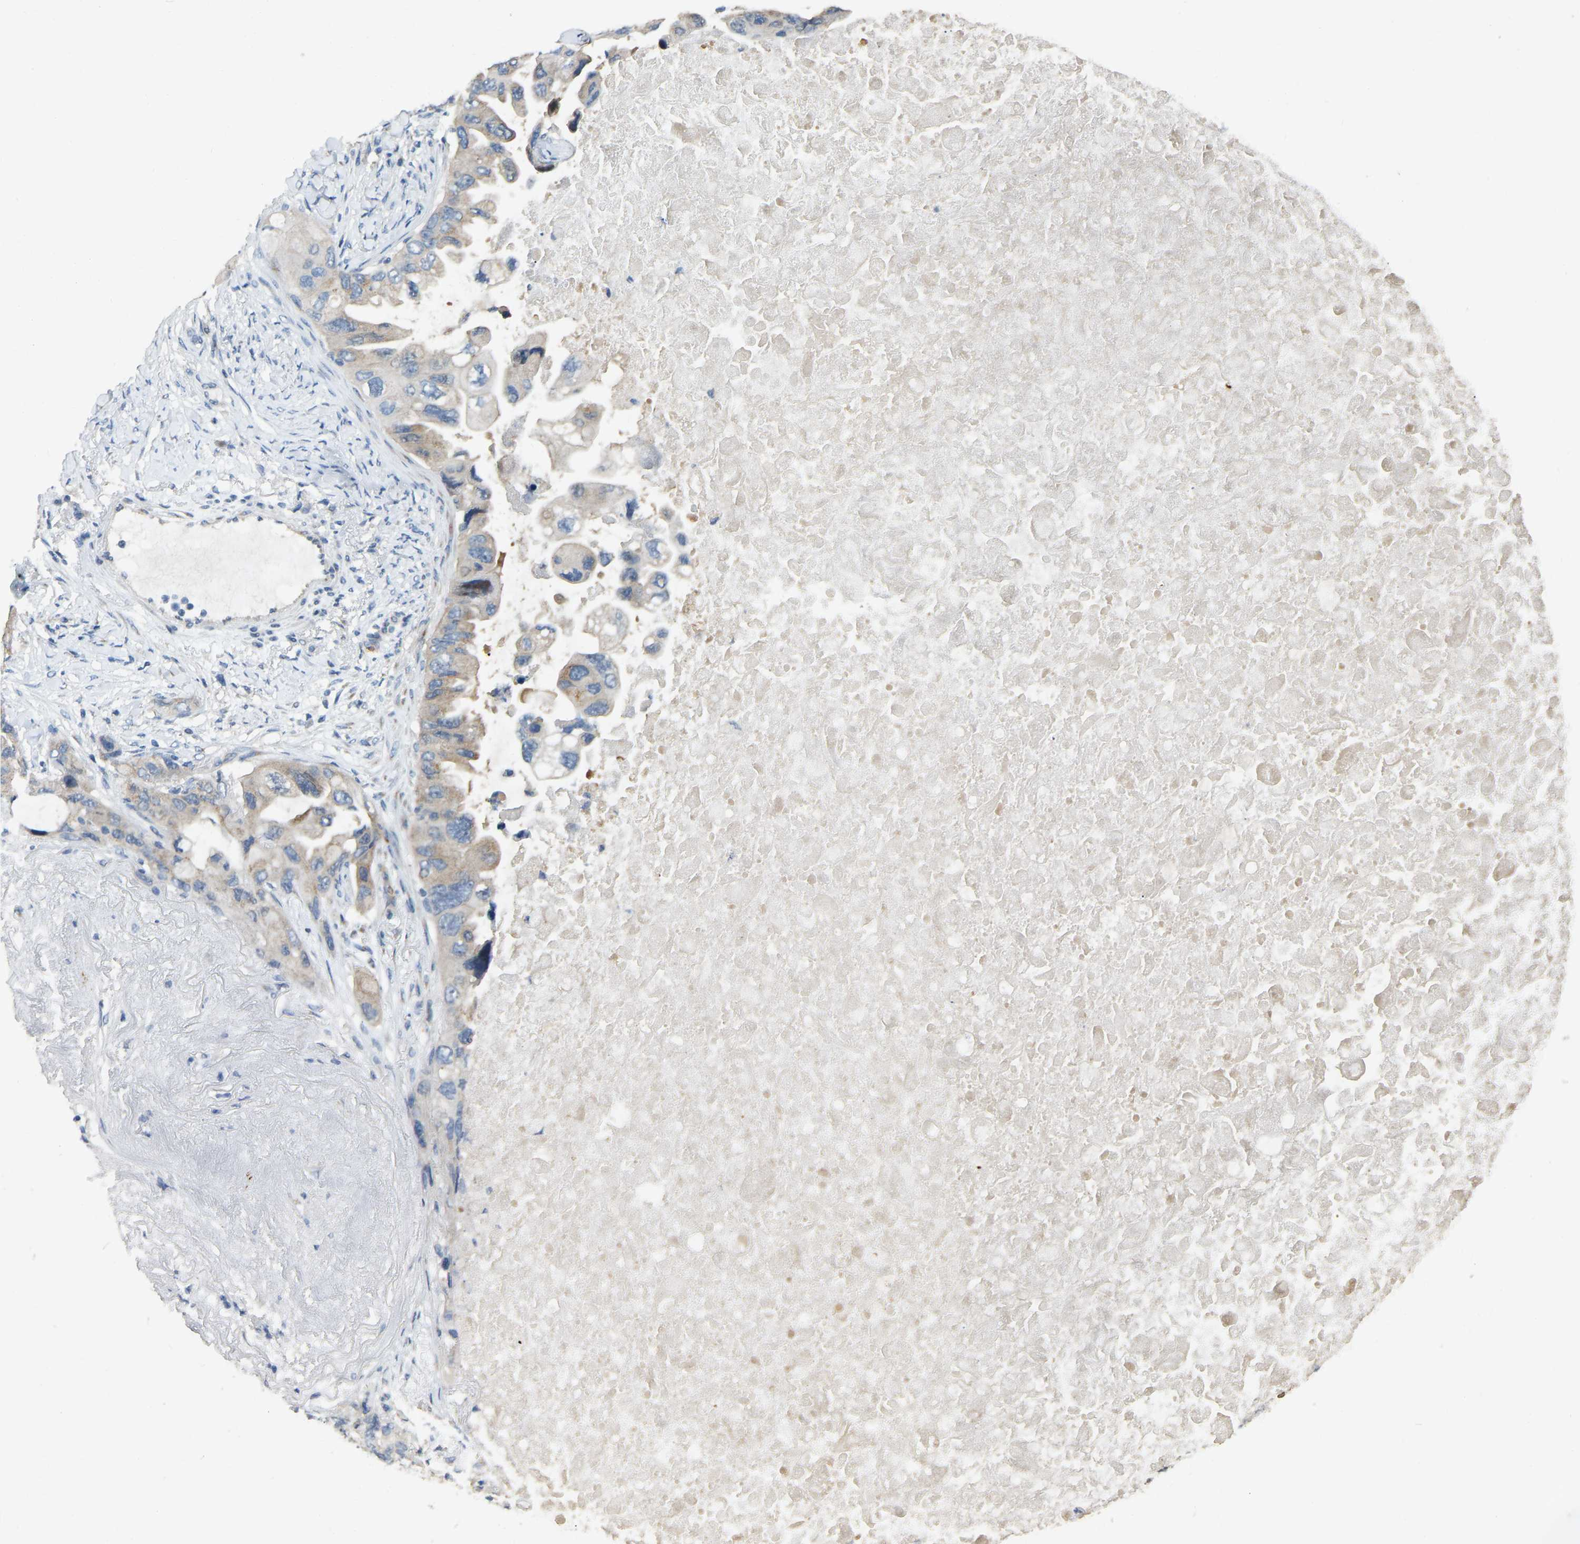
{"staining": {"intensity": "weak", "quantity": "<25%", "location": "cytoplasmic/membranous"}, "tissue": "lung cancer", "cell_type": "Tumor cells", "image_type": "cancer", "snomed": [{"axis": "morphology", "description": "Squamous cell carcinoma, NOS"}, {"axis": "topography", "description": "Lung"}], "caption": "Immunohistochemistry of human lung squamous cell carcinoma reveals no staining in tumor cells.", "gene": "CFAP298", "patient": {"sex": "female", "age": 73}}